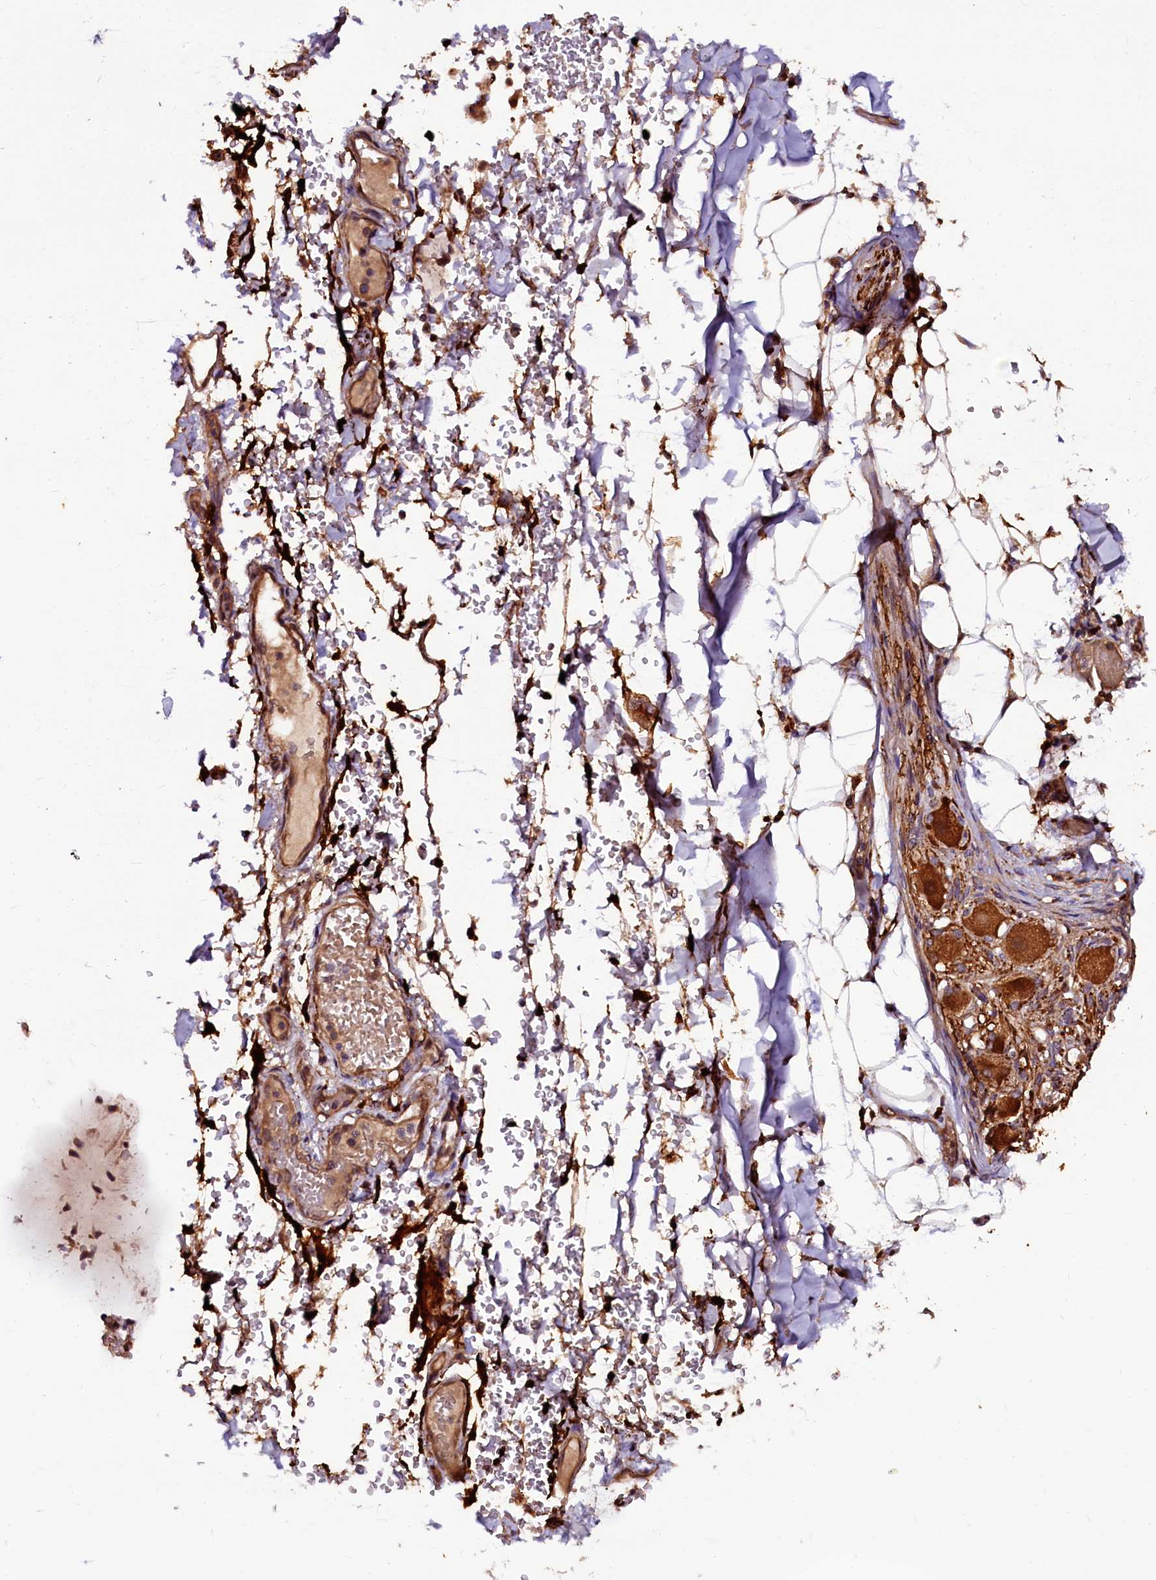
{"staining": {"intensity": "moderate", "quantity": ">75%", "location": "cytoplasmic/membranous,nuclear"}, "tissue": "adipose tissue", "cell_type": "Adipocytes", "image_type": "normal", "snomed": [{"axis": "morphology", "description": "Normal tissue, NOS"}, {"axis": "topography", "description": "Lymph node"}, {"axis": "topography", "description": "Cartilage tissue"}, {"axis": "topography", "description": "Bronchus"}], "caption": "Approximately >75% of adipocytes in normal human adipose tissue demonstrate moderate cytoplasmic/membranous,nuclear protein positivity as visualized by brown immunohistochemical staining.", "gene": "N4BP1", "patient": {"sex": "male", "age": 63}}